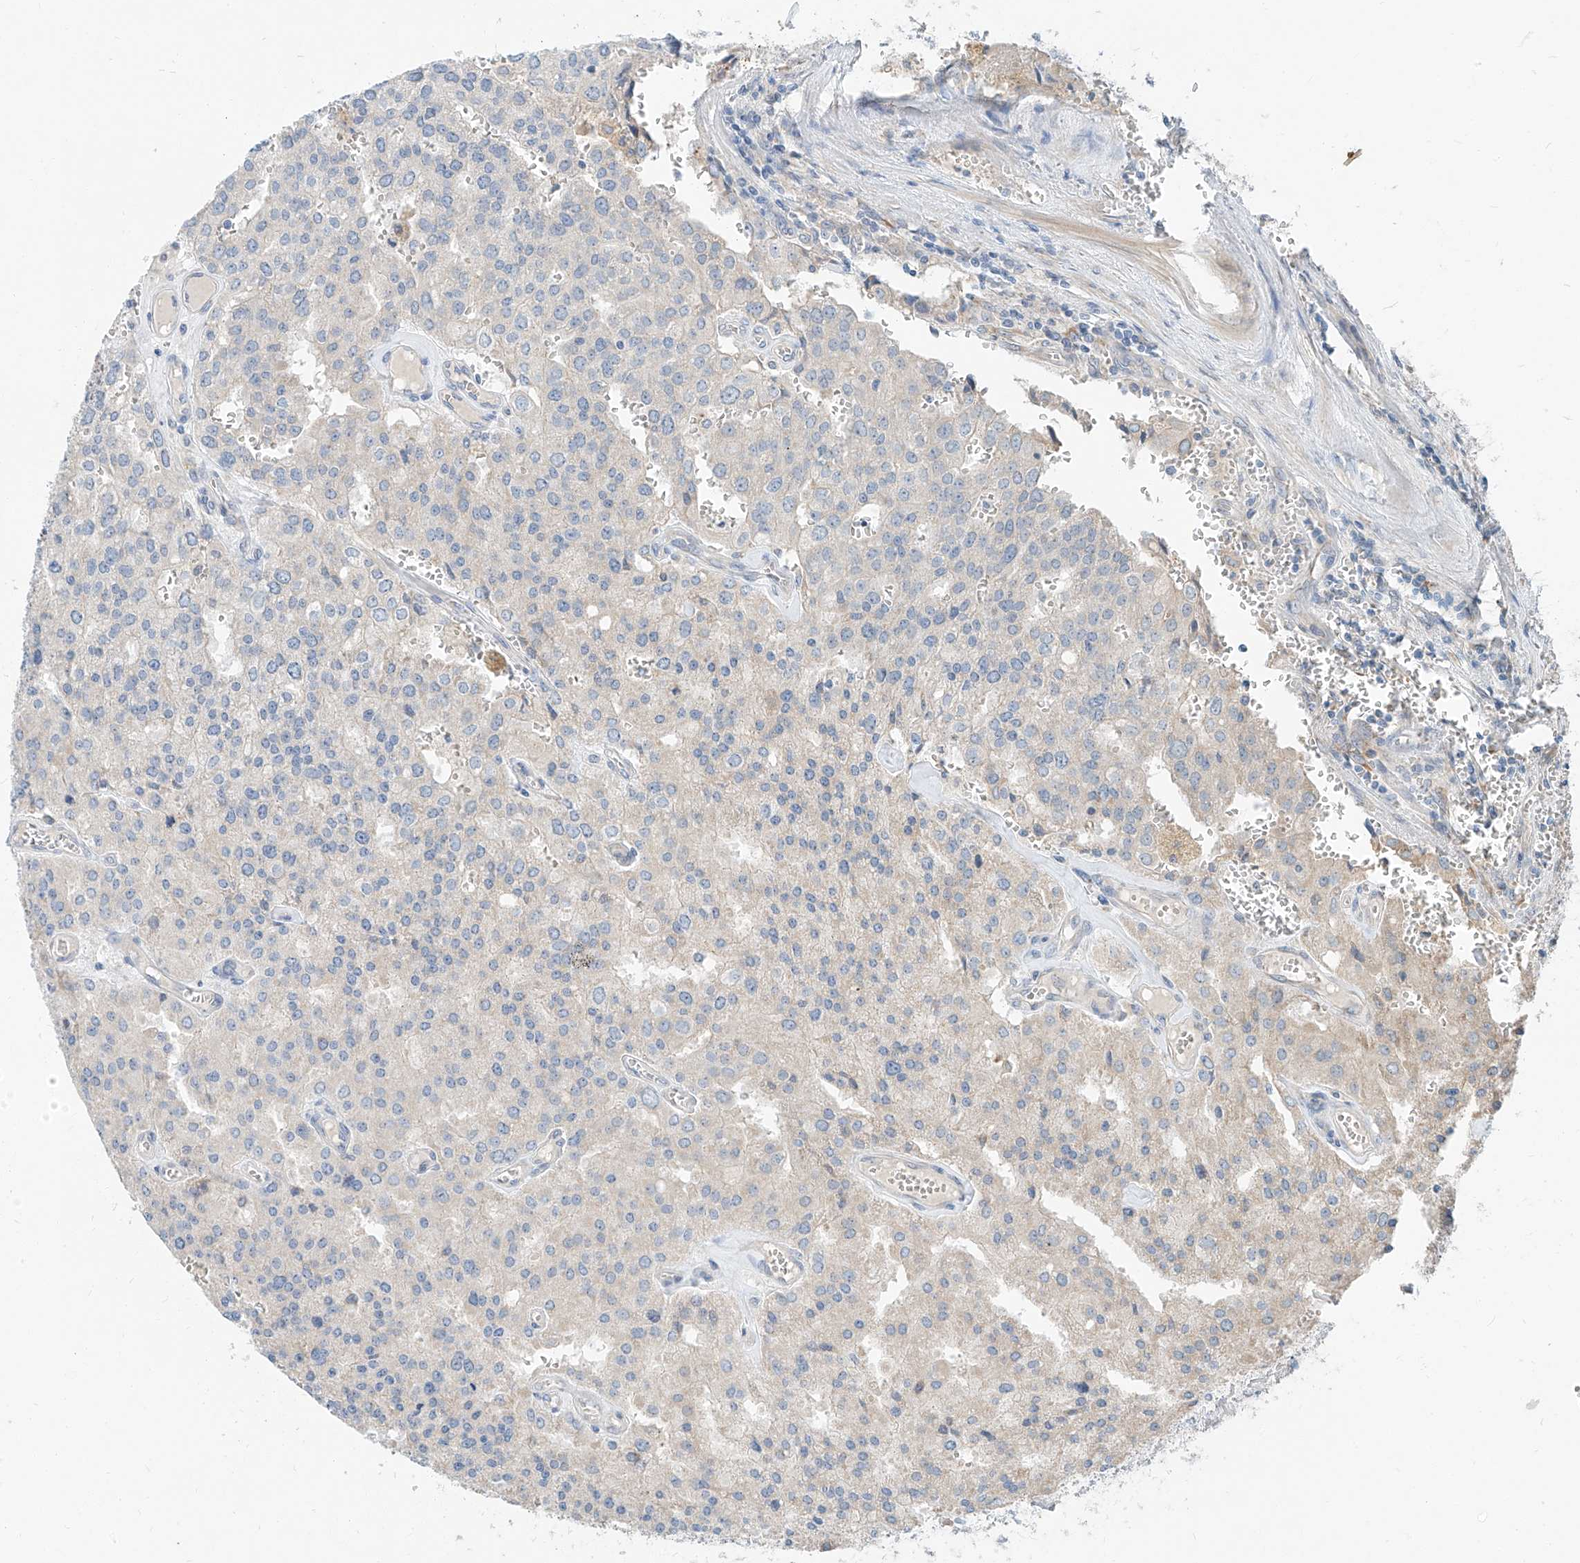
{"staining": {"intensity": "negative", "quantity": "none", "location": "none"}, "tissue": "prostate cancer", "cell_type": "Tumor cells", "image_type": "cancer", "snomed": [{"axis": "morphology", "description": "Adenocarcinoma, High grade"}, {"axis": "topography", "description": "Prostate"}], "caption": "The immunohistochemistry (IHC) image has no significant positivity in tumor cells of adenocarcinoma (high-grade) (prostate) tissue.", "gene": "STX19", "patient": {"sex": "male", "age": 68}}